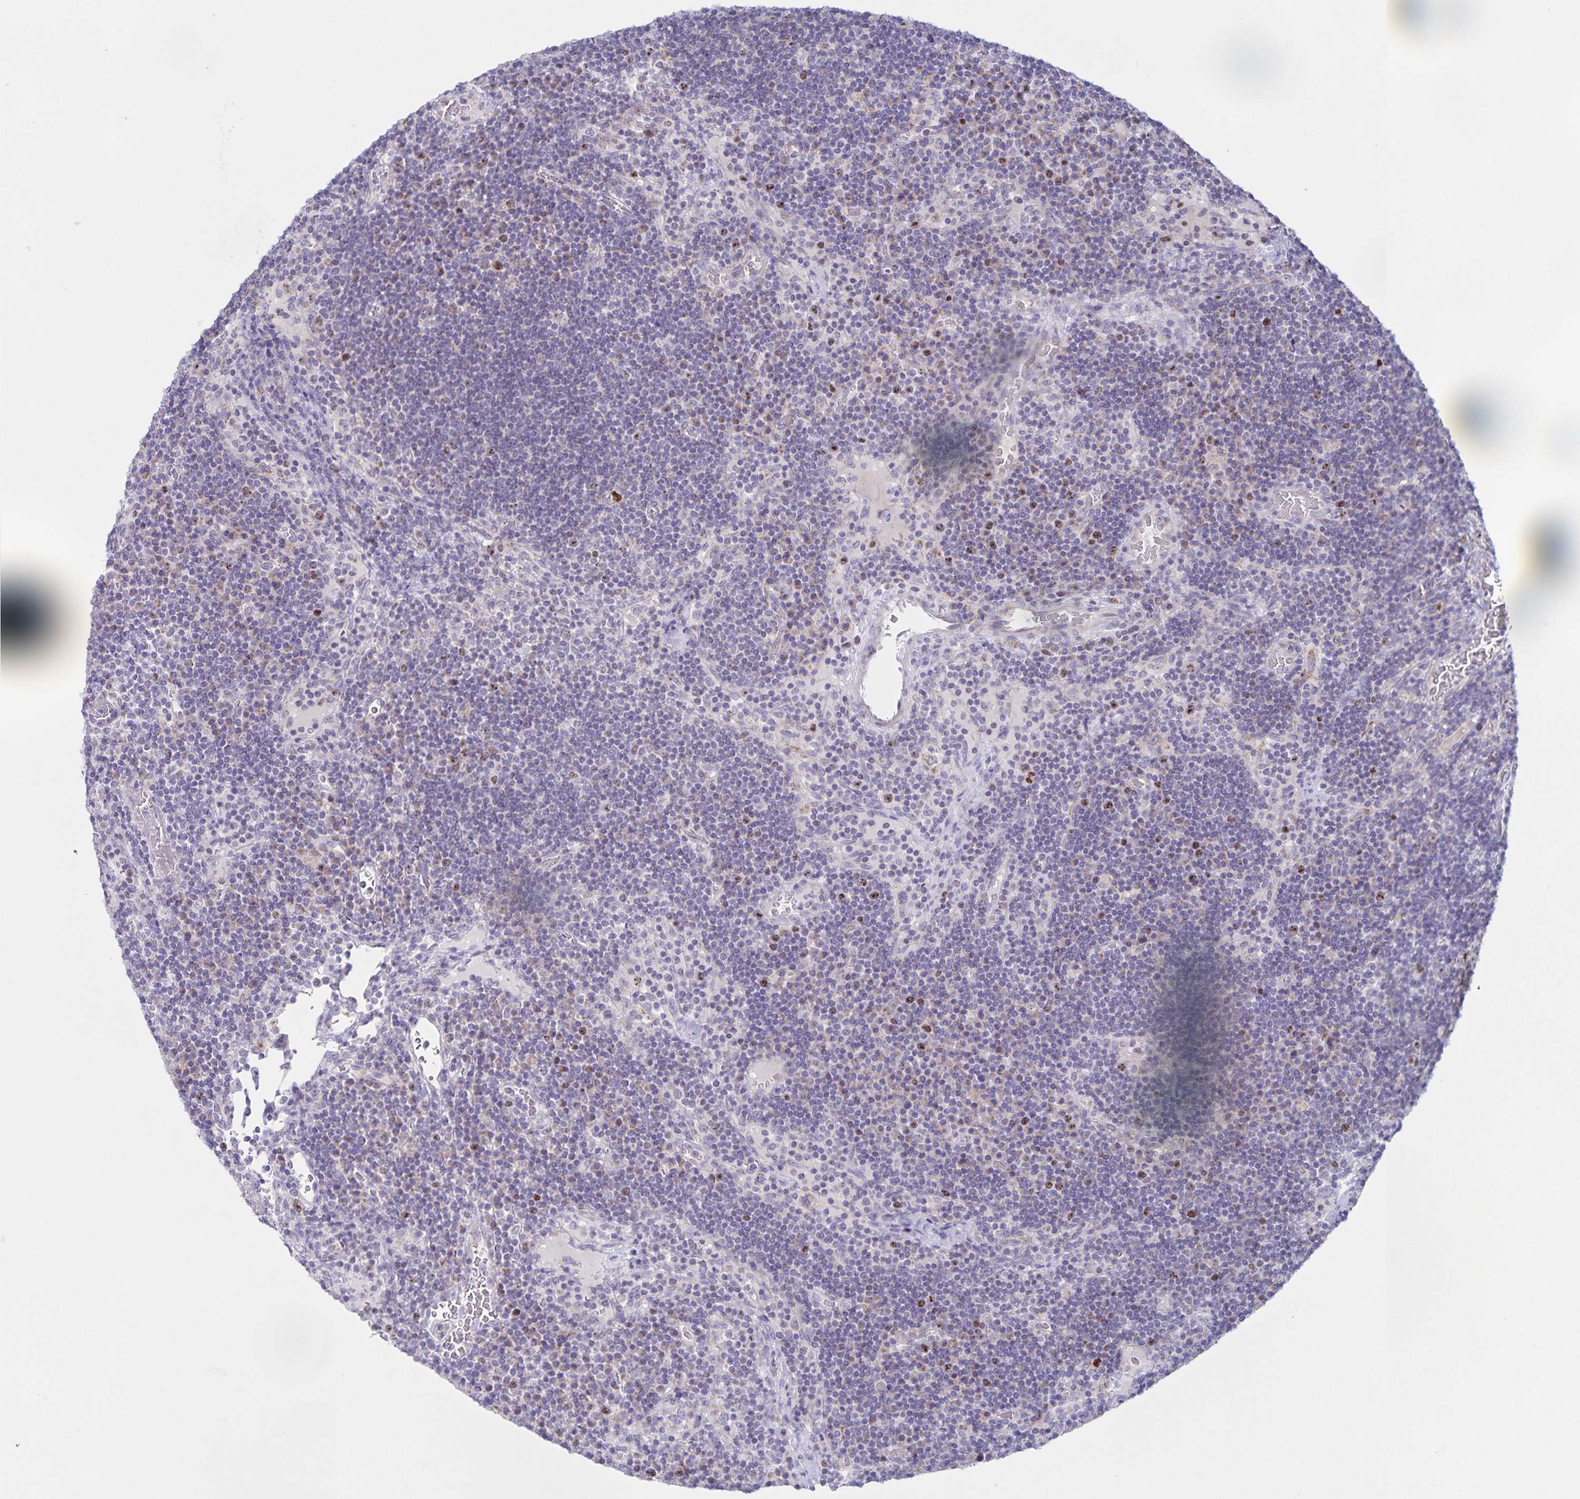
{"staining": {"intensity": "weak", "quantity": "<25%", "location": "nuclear"}, "tissue": "lymph node", "cell_type": "Germinal center cells", "image_type": "normal", "snomed": [{"axis": "morphology", "description": "Normal tissue, NOS"}, {"axis": "topography", "description": "Lymph node"}], "caption": "High power microscopy photomicrograph of an immunohistochemistry photomicrograph of unremarkable lymph node, revealing no significant positivity in germinal center cells.", "gene": "CENPH", "patient": {"sex": "male", "age": 67}}